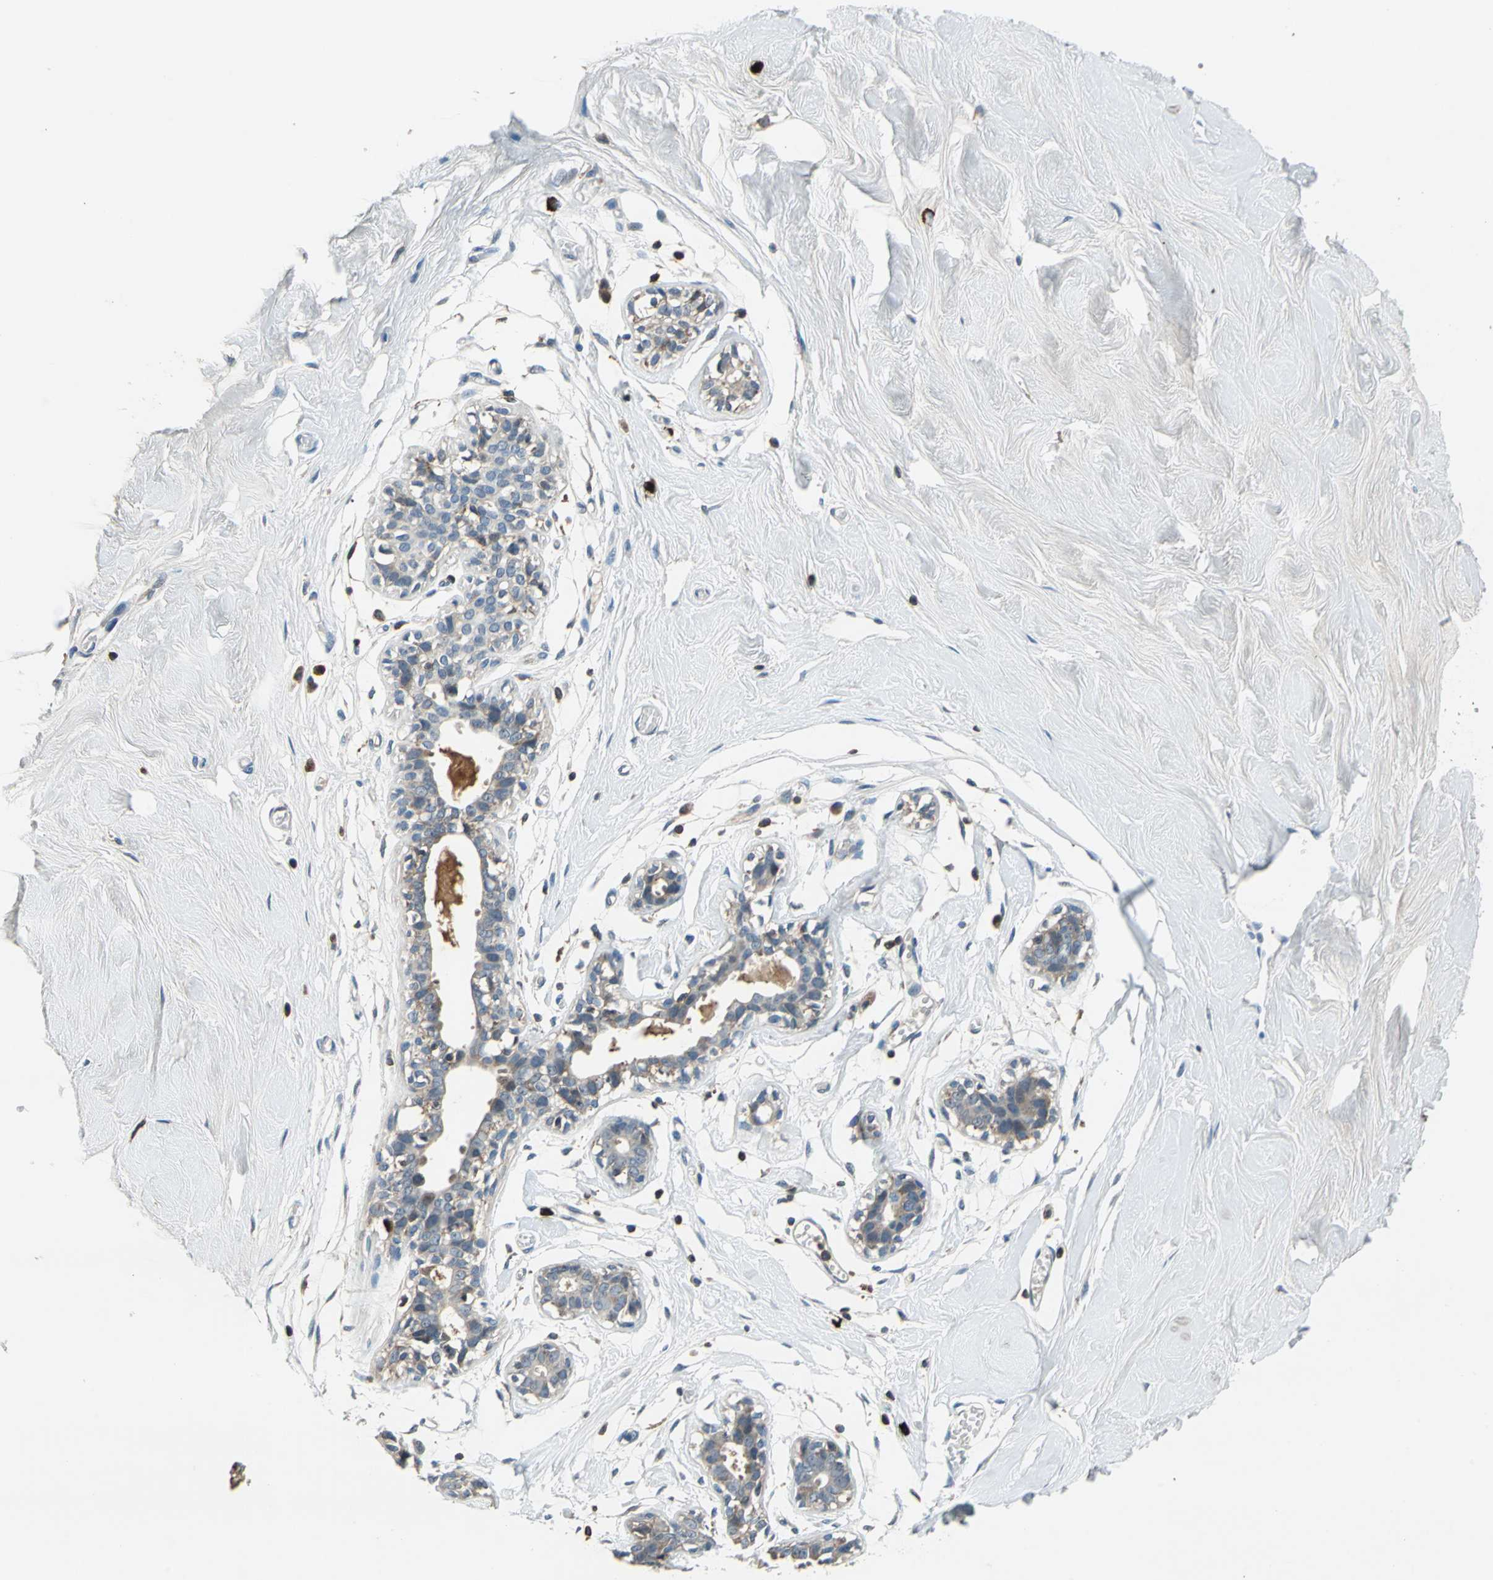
{"staining": {"intensity": "negative", "quantity": "none", "location": "none"}, "tissue": "breast", "cell_type": "Adipocytes", "image_type": "normal", "snomed": [{"axis": "morphology", "description": "Normal tissue, NOS"}, {"axis": "topography", "description": "Breast"}, {"axis": "topography", "description": "Soft tissue"}], "caption": "Photomicrograph shows no protein expression in adipocytes of unremarkable breast. (Stains: DAB immunohistochemistry with hematoxylin counter stain, Microscopy: brightfield microscopy at high magnification).", "gene": "SLC19A2", "patient": {"sex": "female", "age": 25}}